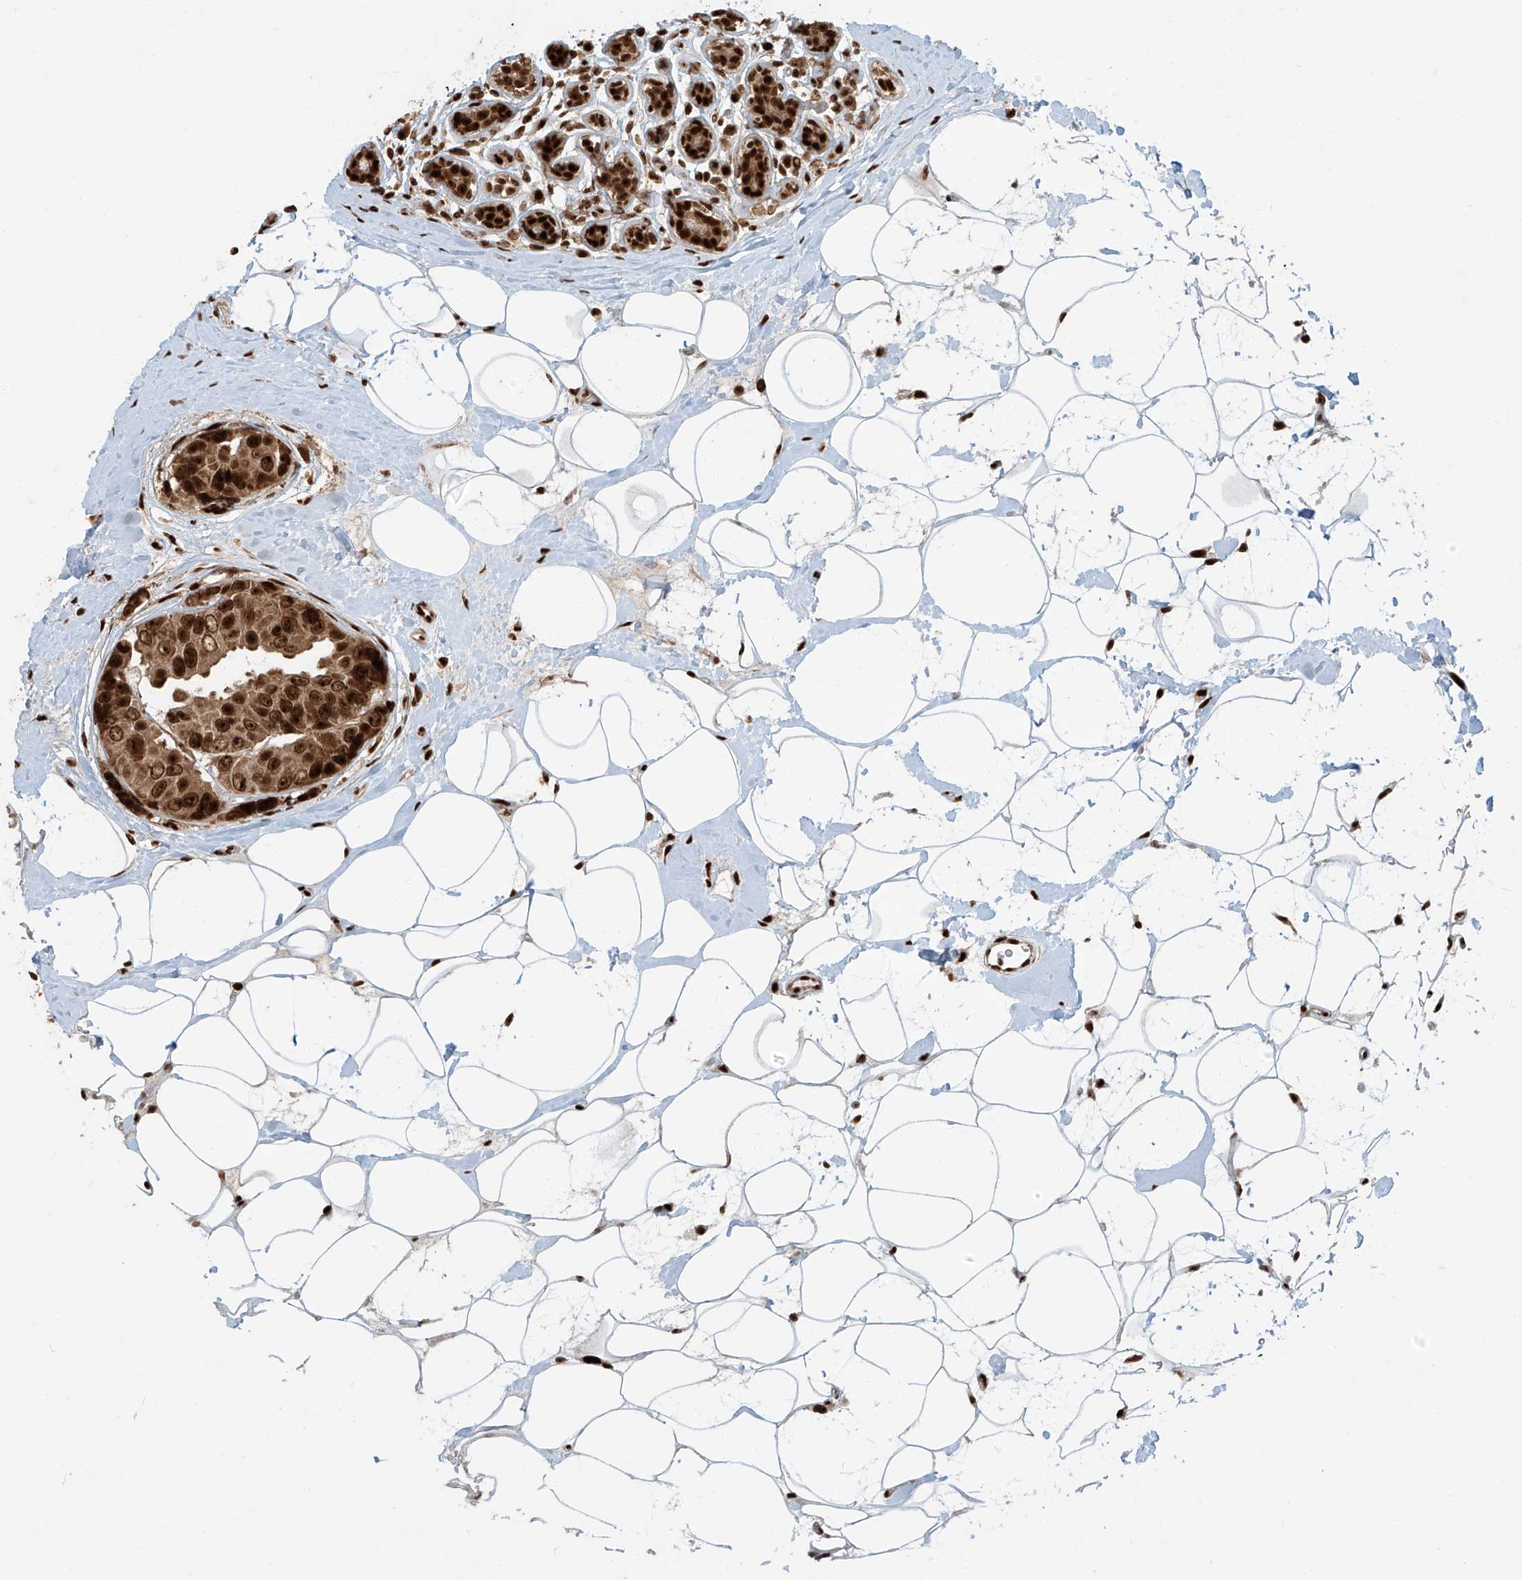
{"staining": {"intensity": "strong", "quantity": ">75%", "location": "cytoplasmic/membranous,nuclear"}, "tissue": "breast cancer", "cell_type": "Tumor cells", "image_type": "cancer", "snomed": [{"axis": "morphology", "description": "Normal tissue, NOS"}, {"axis": "morphology", "description": "Duct carcinoma"}, {"axis": "topography", "description": "Breast"}], "caption": "Breast infiltrating ductal carcinoma was stained to show a protein in brown. There is high levels of strong cytoplasmic/membranous and nuclear expression in approximately >75% of tumor cells. (Brightfield microscopy of DAB IHC at high magnification).", "gene": "FAM193B", "patient": {"sex": "female", "age": 39}}